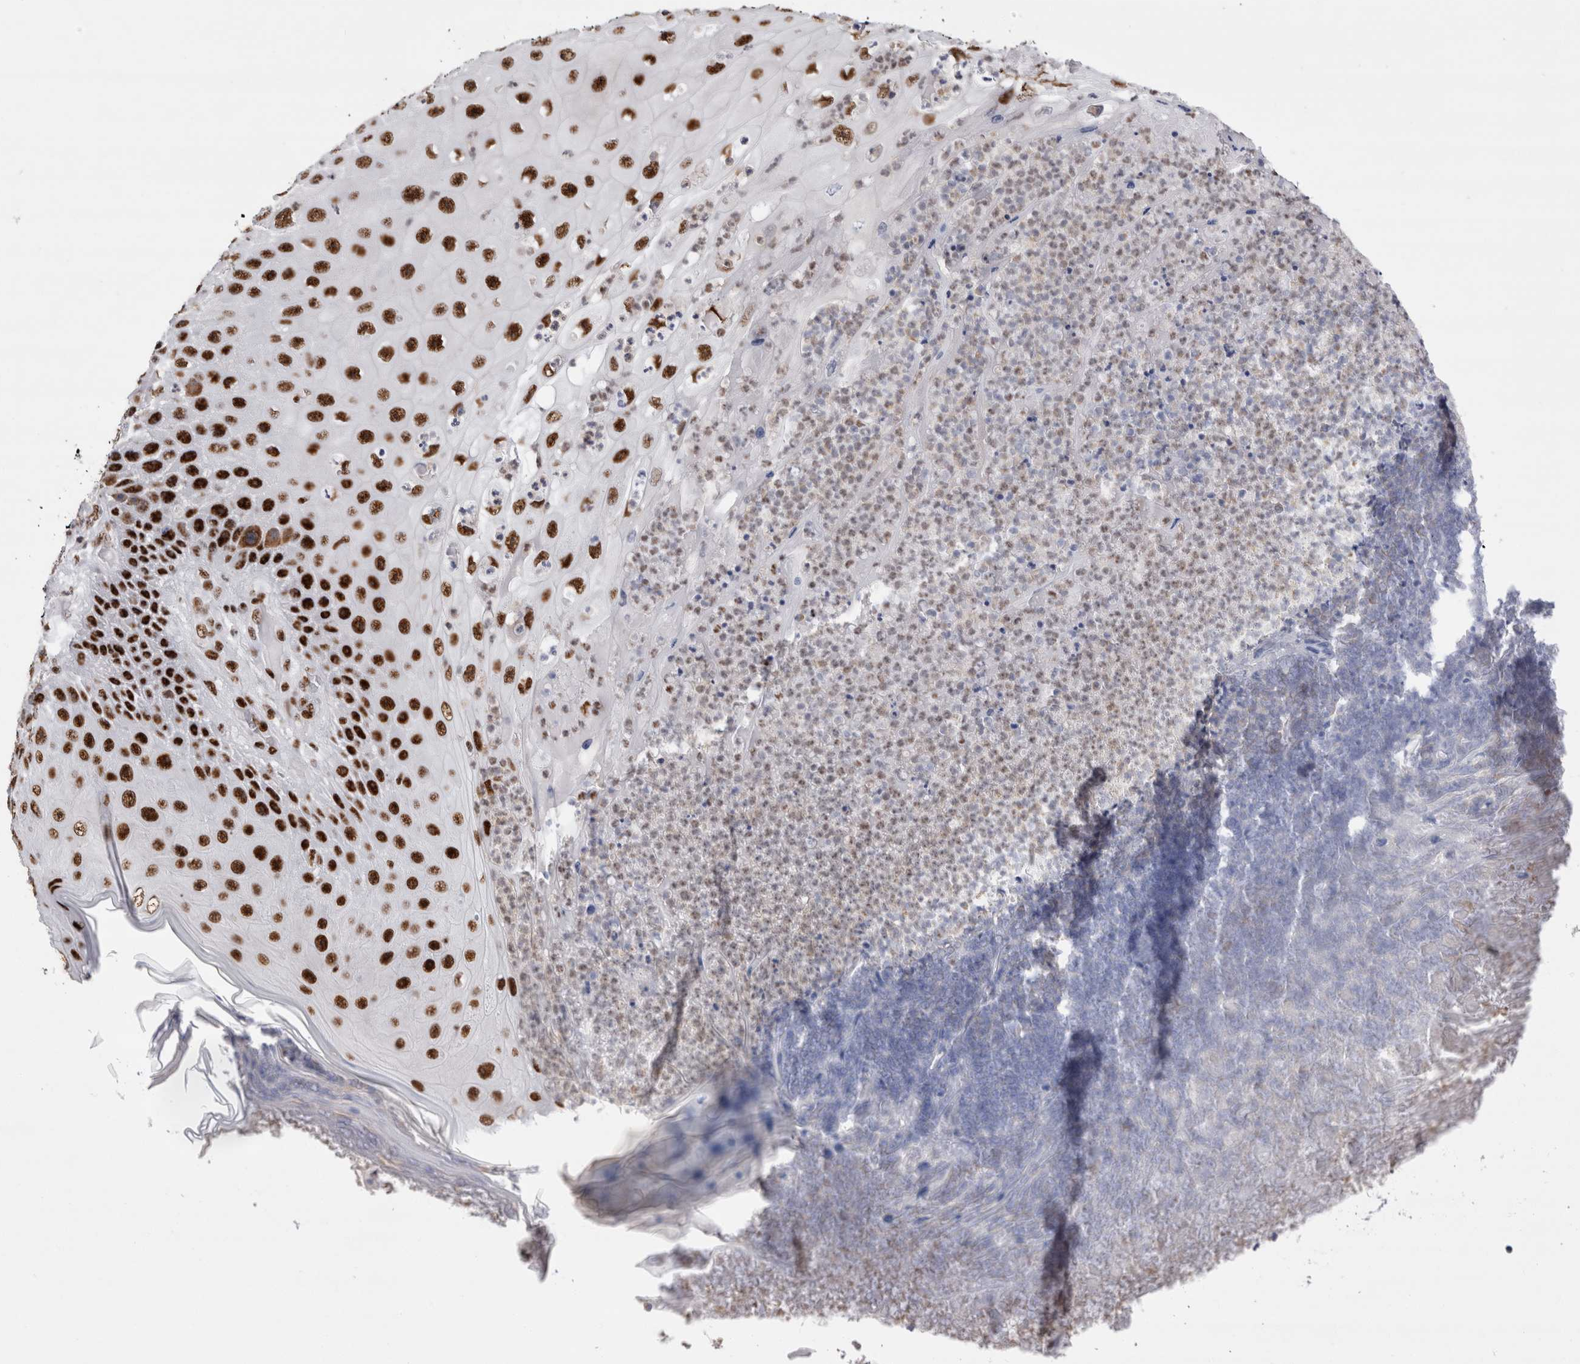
{"staining": {"intensity": "strong", "quantity": ">75%", "location": "nuclear"}, "tissue": "skin cancer", "cell_type": "Tumor cells", "image_type": "cancer", "snomed": [{"axis": "morphology", "description": "Squamous cell carcinoma, NOS"}, {"axis": "topography", "description": "Skin"}], "caption": "The photomicrograph reveals staining of squamous cell carcinoma (skin), revealing strong nuclear protein expression (brown color) within tumor cells. (DAB (3,3'-diaminobenzidine) = brown stain, brightfield microscopy at high magnification).", "gene": "RBM6", "patient": {"sex": "female", "age": 88}}